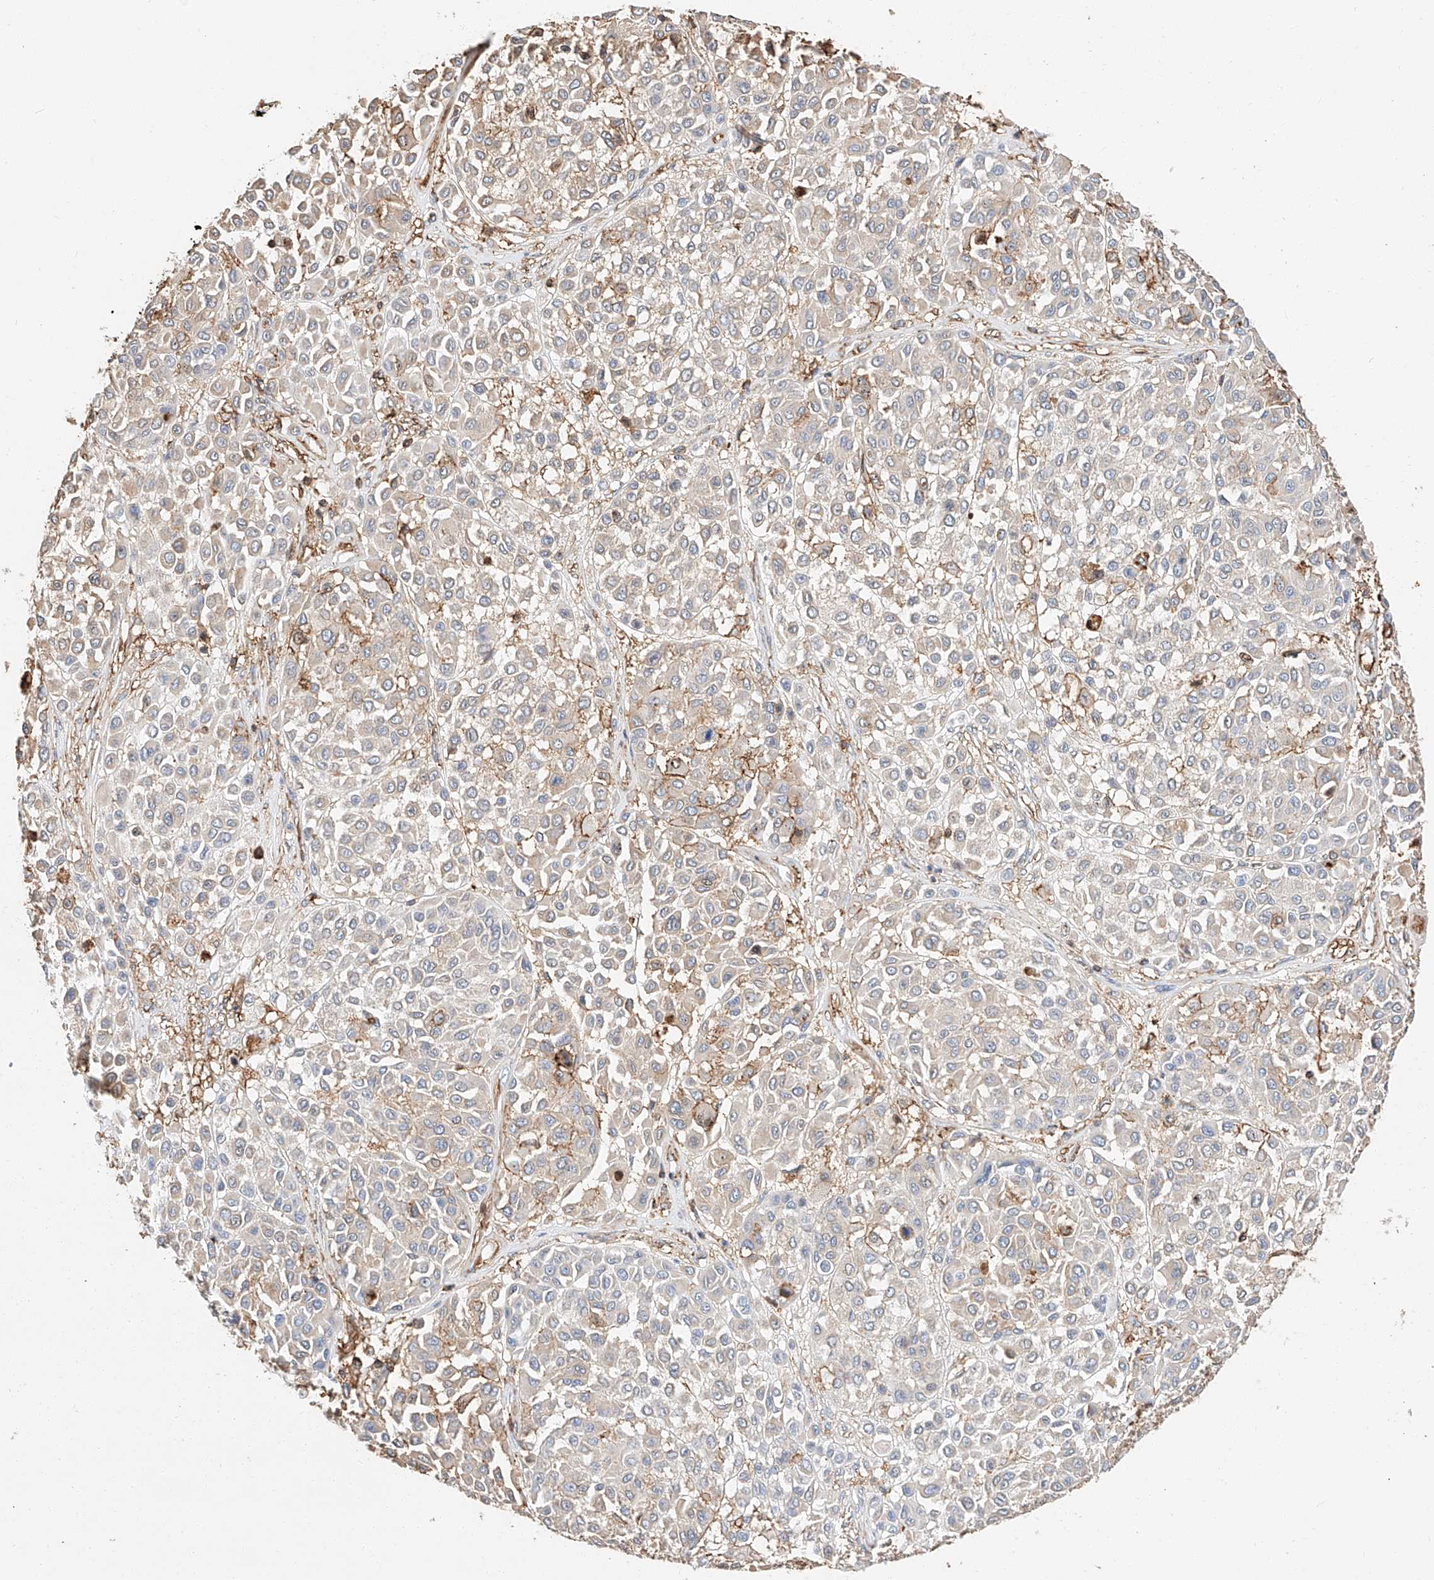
{"staining": {"intensity": "negative", "quantity": "none", "location": "none"}, "tissue": "melanoma", "cell_type": "Tumor cells", "image_type": "cancer", "snomed": [{"axis": "morphology", "description": "Malignant melanoma, Metastatic site"}, {"axis": "topography", "description": "Soft tissue"}], "caption": "Immunohistochemical staining of human malignant melanoma (metastatic site) displays no significant staining in tumor cells.", "gene": "WFS1", "patient": {"sex": "male", "age": 41}}